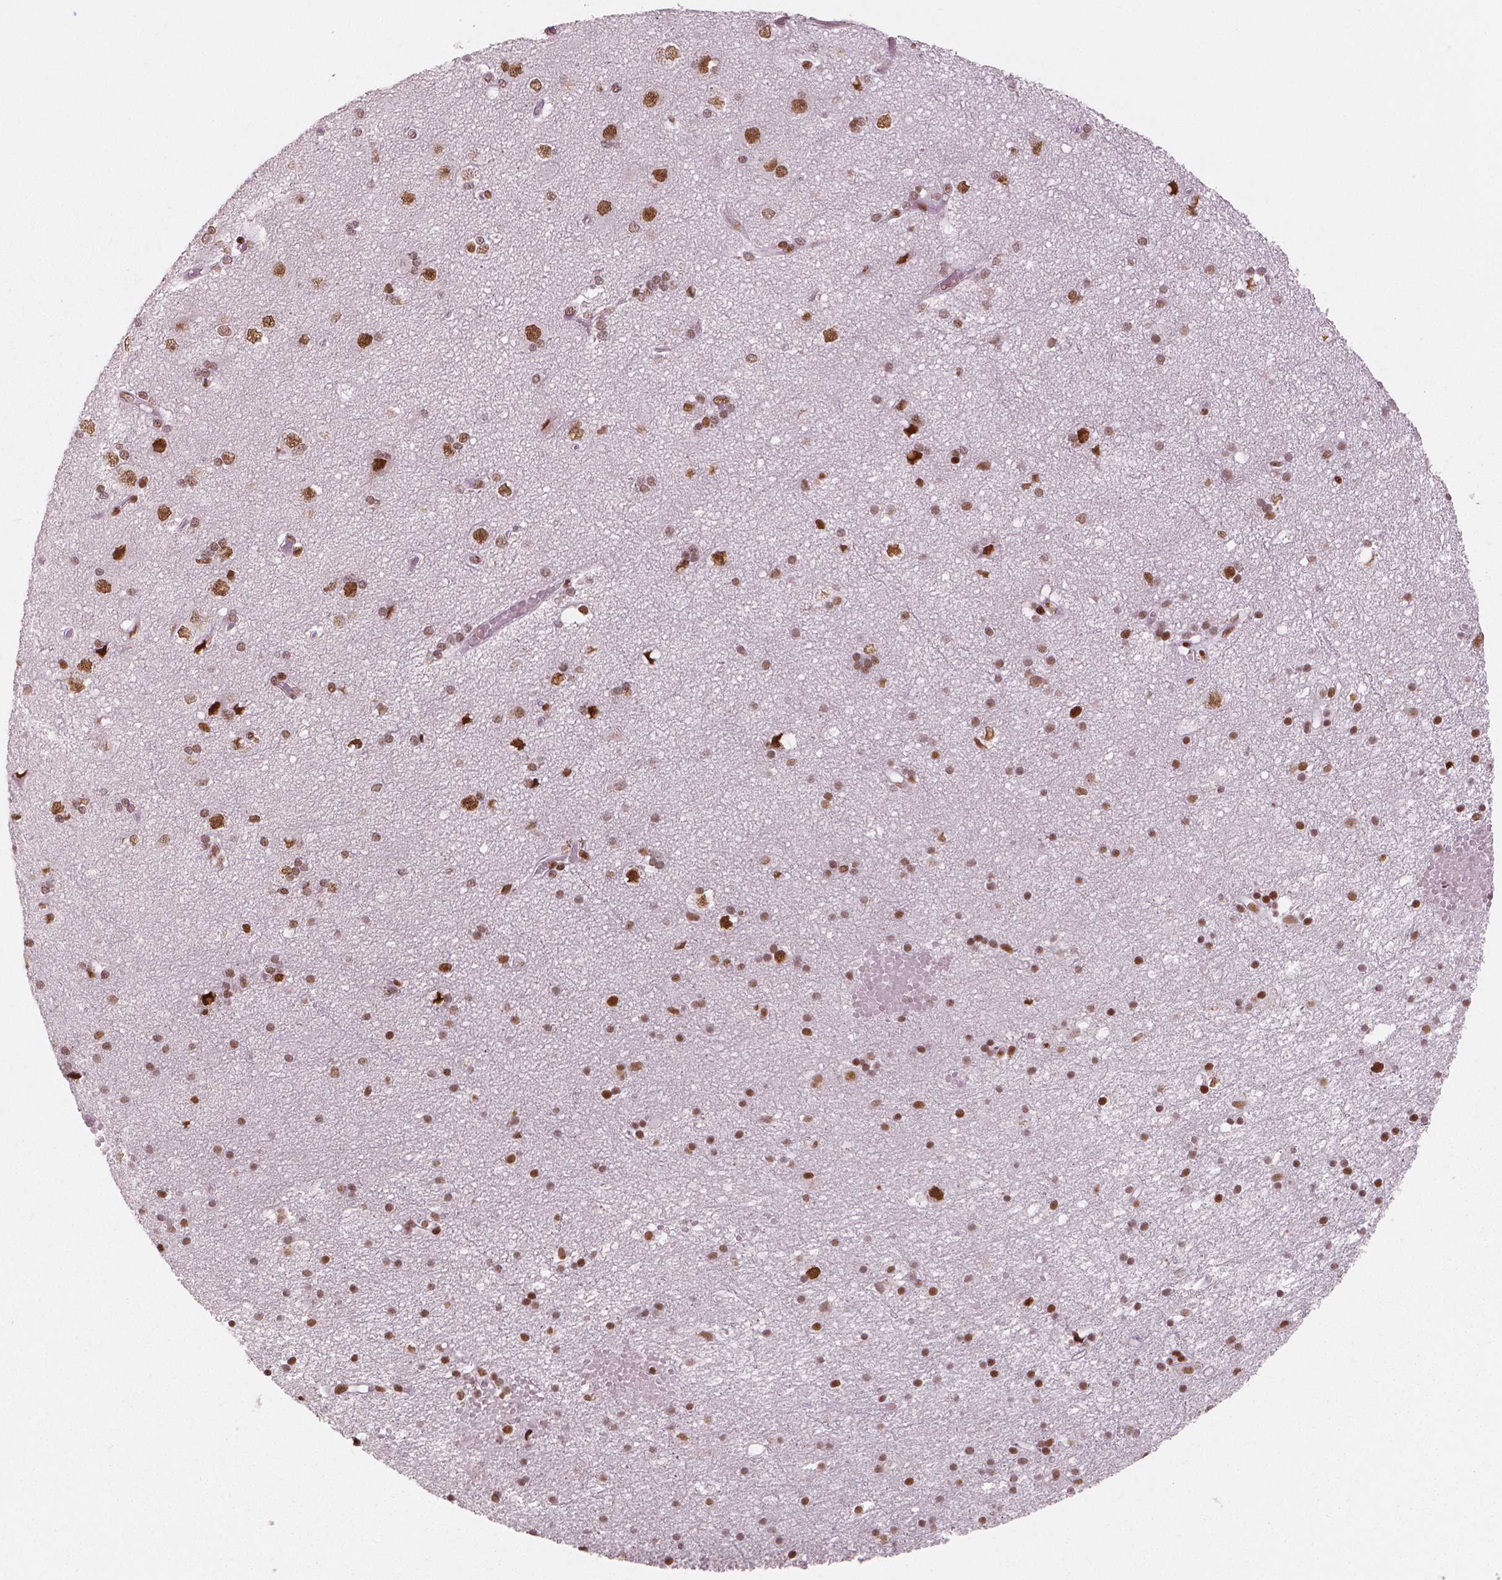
{"staining": {"intensity": "strong", "quantity": "<25%", "location": "nuclear"}, "tissue": "cerebral cortex", "cell_type": "Endothelial cells", "image_type": "normal", "snomed": [{"axis": "morphology", "description": "Normal tissue, NOS"}, {"axis": "morphology", "description": "Glioma, malignant, High grade"}, {"axis": "topography", "description": "Cerebral cortex"}], "caption": "About <25% of endothelial cells in unremarkable cerebral cortex exhibit strong nuclear protein expression as visualized by brown immunohistochemical staining.", "gene": "BRD4", "patient": {"sex": "male", "age": 71}}